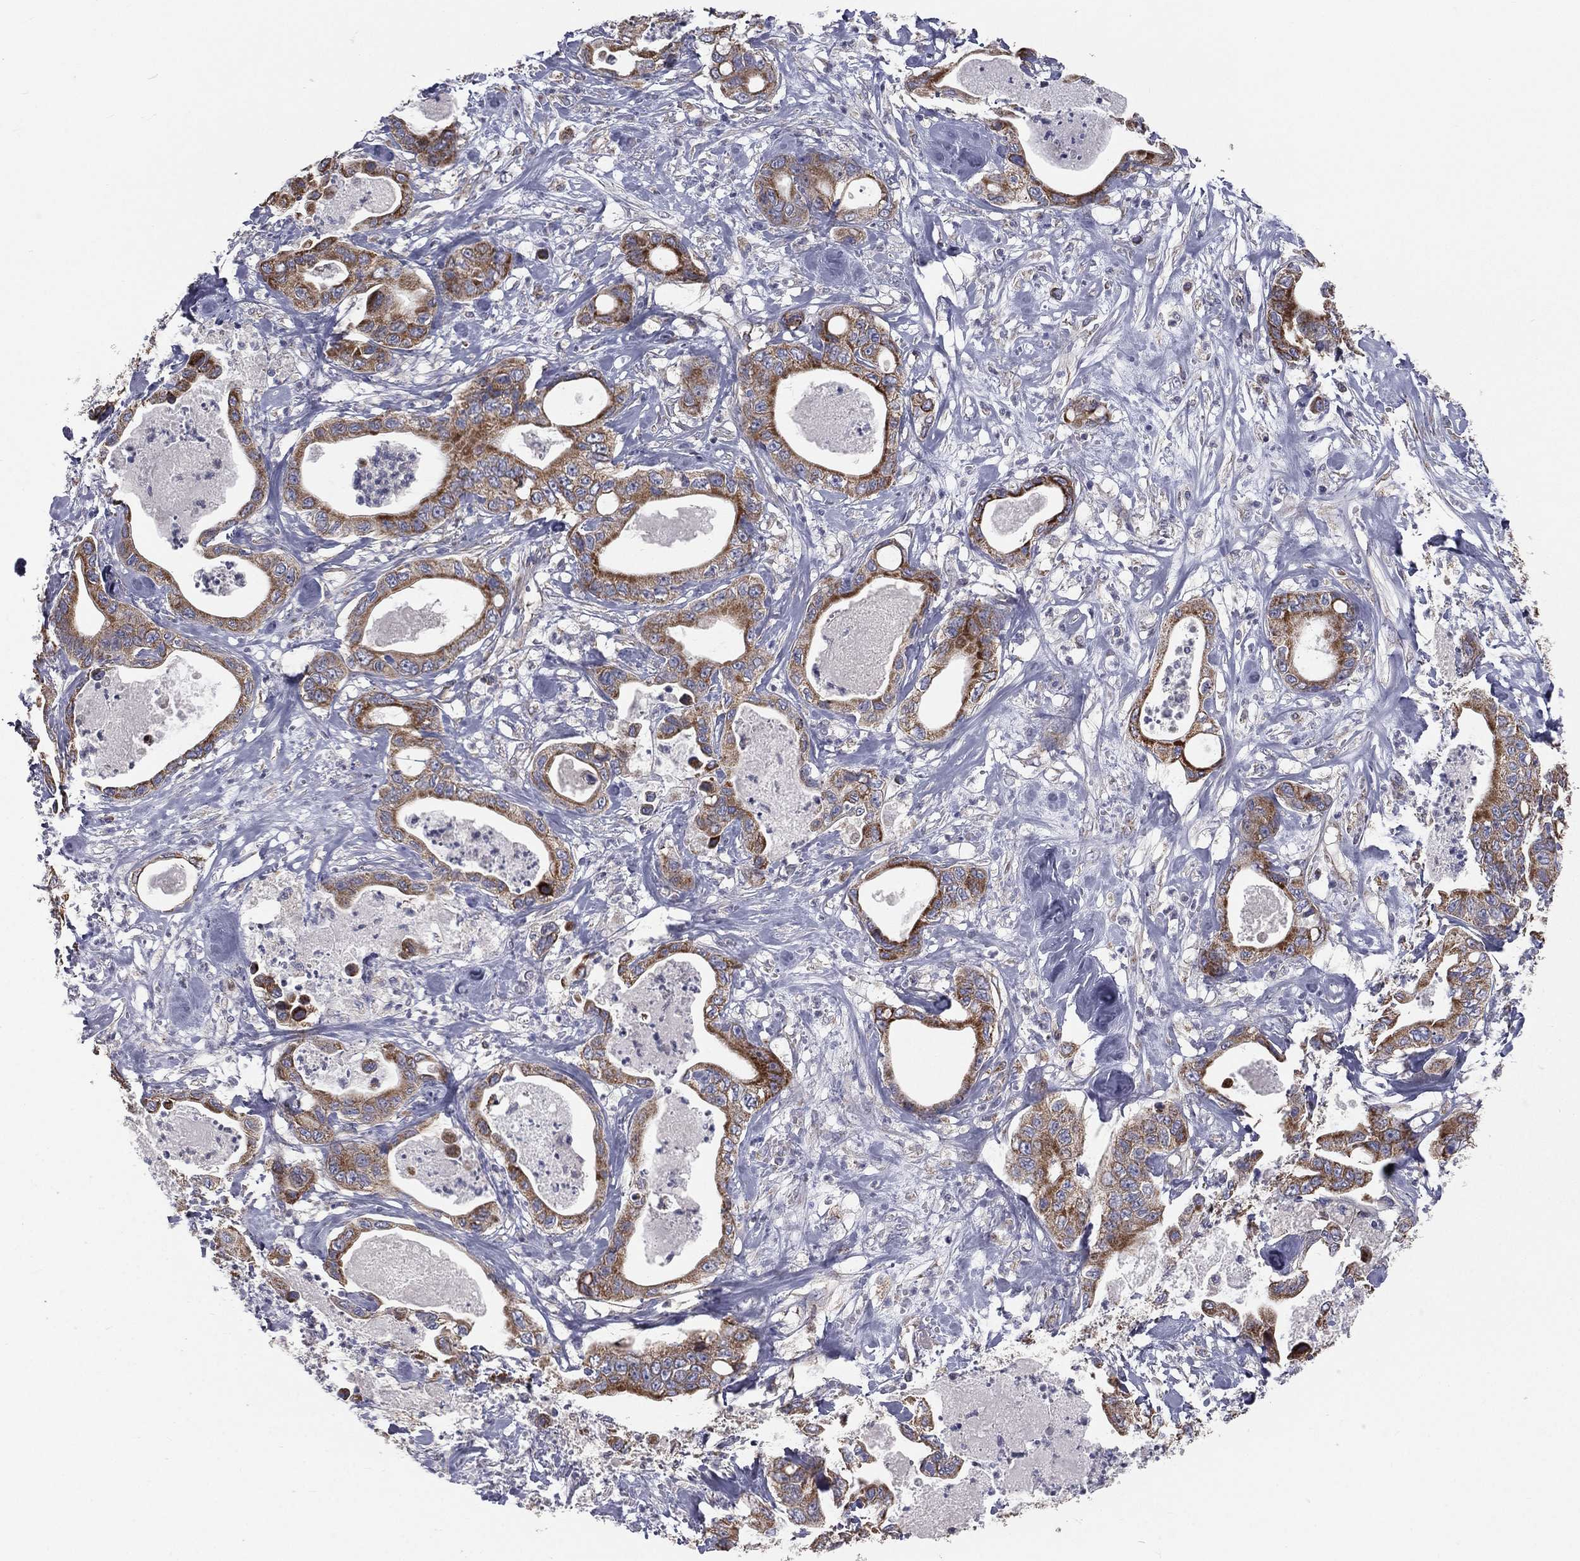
{"staining": {"intensity": "moderate", "quantity": ">75%", "location": "cytoplasmic/membranous"}, "tissue": "pancreatic cancer", "cell_type": "Tumor cells", "image_type": "cancer", "snomed": [{"axis": "morphology", "description": "Adenocarcinoma, NOS"}, {"axis": "topography", "description": "Pancreas"}], "caption": "Brown immunohistochemical staining in pancreatic cancer exhibits moderate cytoplasmic/membranous expression in approximately >75% of tumor cells.", "gene": "HADH", "patient": {"sex": "male", "age": 71}}